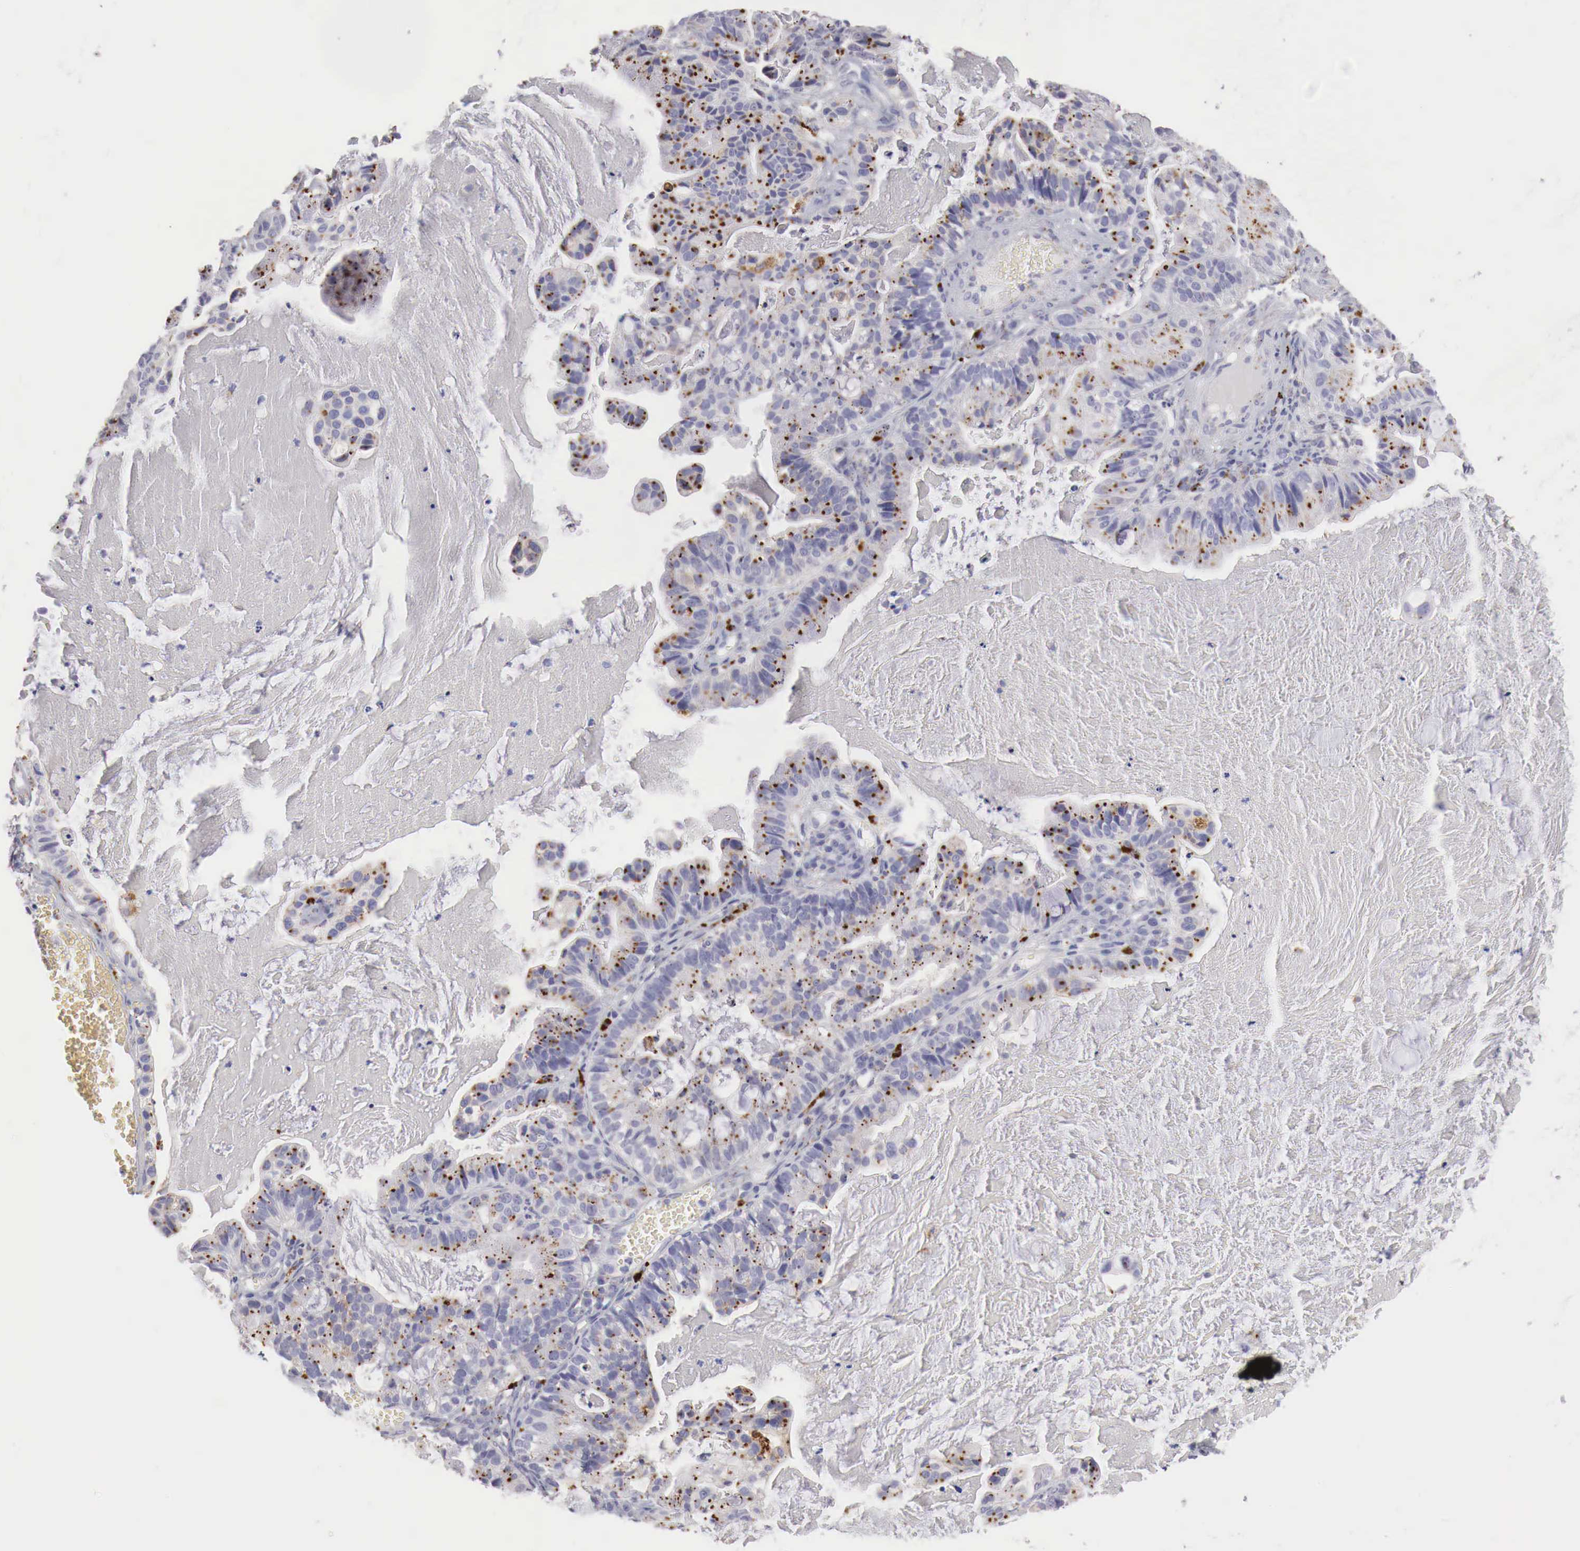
{"staining": {"intensity": "moderate", "quantity": ">75%", "location": "cytoplasmic/membranous"}, "tissue": "cervical cancer", "cell_type": "Tumor cells", "image_type": "cancer", "snomed": [{"axis": "morphology", "description": "Adenocarcinoma, NOS"}, {"axis": "topography", "description": "Cervix"}], "caption": "Cervical cancer (adenocarcinoma) stained for a protein (brown) demonstrates moderate cytoplasmic/membranous positive expression in about >75% of tumor cells.", "gene": "GLA", "patient": {"sex": "female", "age": 41}}